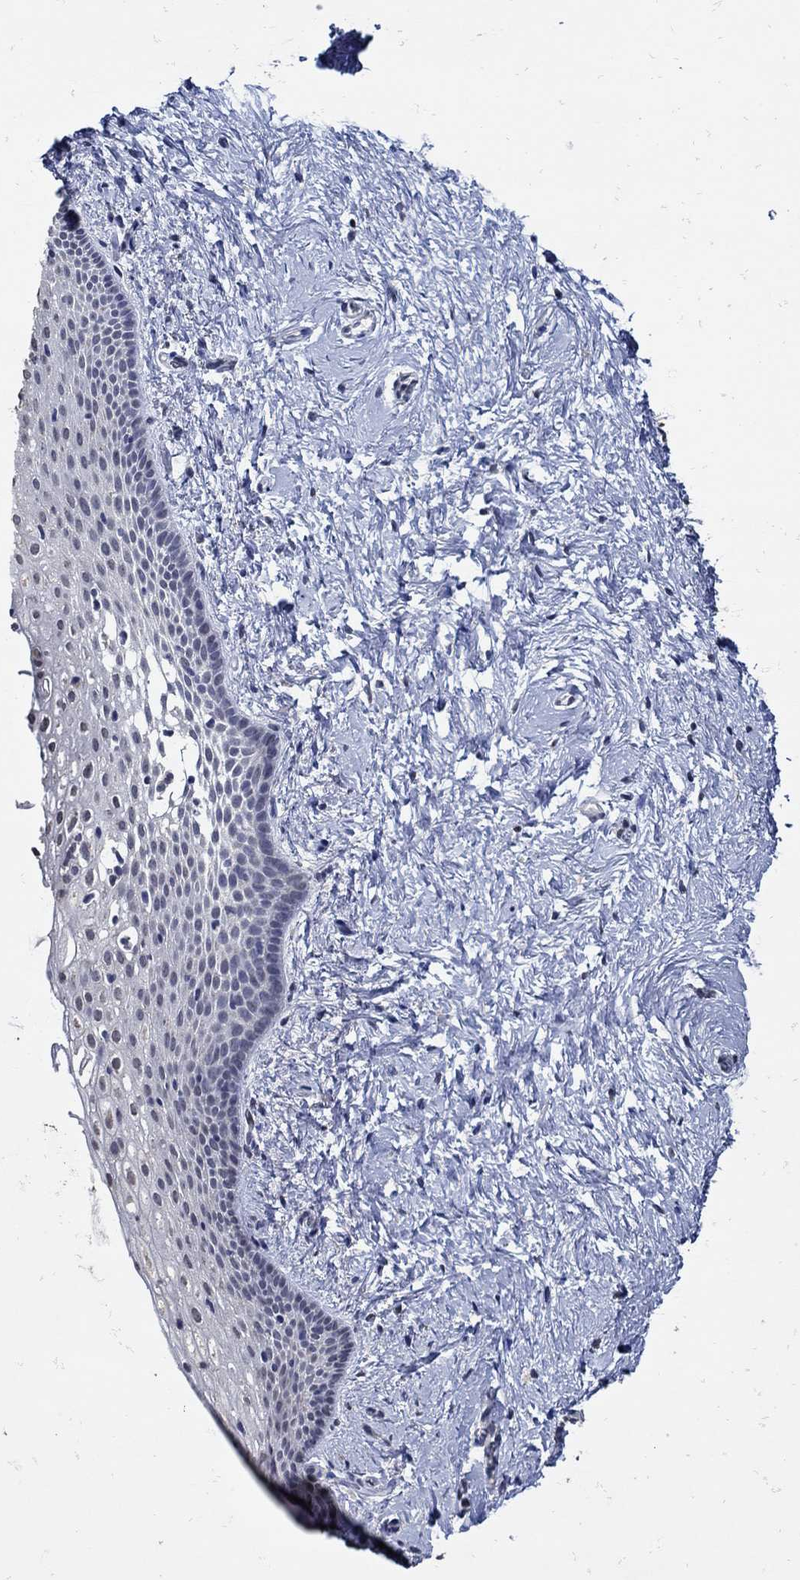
{"staining": {"intensity": "negative", "quantity": "none", "location": "none"}, "tissue": "vagina", "cell_type": "Squamous epithelial cells", "image_type": "normal", "snomed": [{"axis": "morphology", "description": "Normal tissue, NOS"}, {"axis": "topography", "description": "Vagina"}], "caption": "Immunohistochemical staining of unremarkable vagina exhibits no significant expression in squamous epithelial cells. (Stains: DAB immunohistochemistry with hematoxylin counter stain, Microscopy: brightfield microscopy at high magnification).", "gene": "KCNN3", "patient": {"sex": "female", "age": 61}}